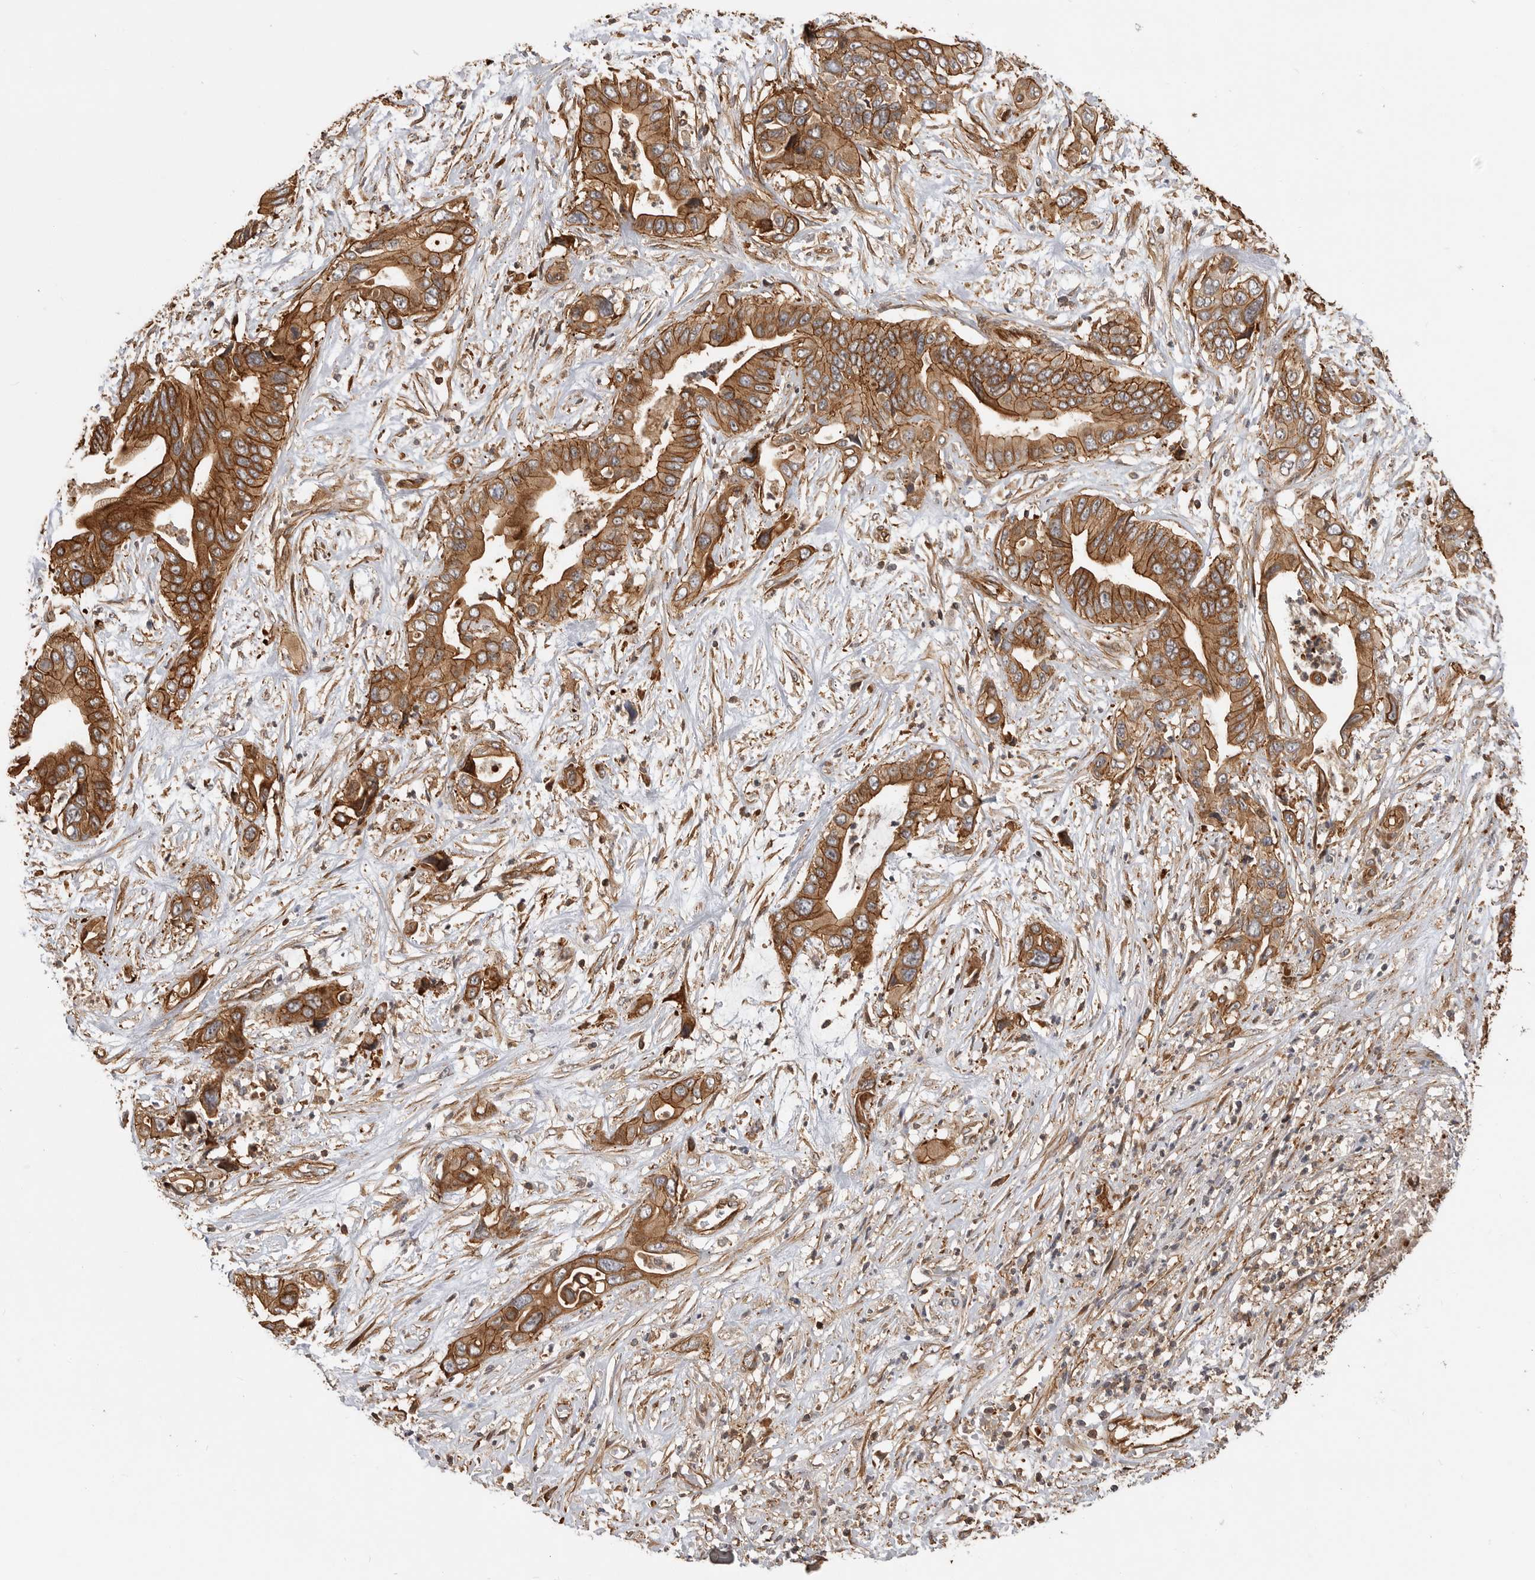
{"staining": {"intensity": "strong", "quantity": ">75%", "location": "cytoplasmic/membranous"}, "tissue": "pancreatic cancer", "cell_type": "Tumor cells", "image_type": "cancer", "snomed": [{"axis": "morphology", "description": "Adenocarcinoma, NOS"}, {"axis": "topography", "description": "Pancreas"}], "caption": "About >75% of tumor cells in adenocarcinoma (pancreatic) display strong cytoplasmic/membranous protein positivity as visualized by brown immunohistochemical staining.", "gene": "GPATCH2", "patient": {"sex": "male", "age": 66}}